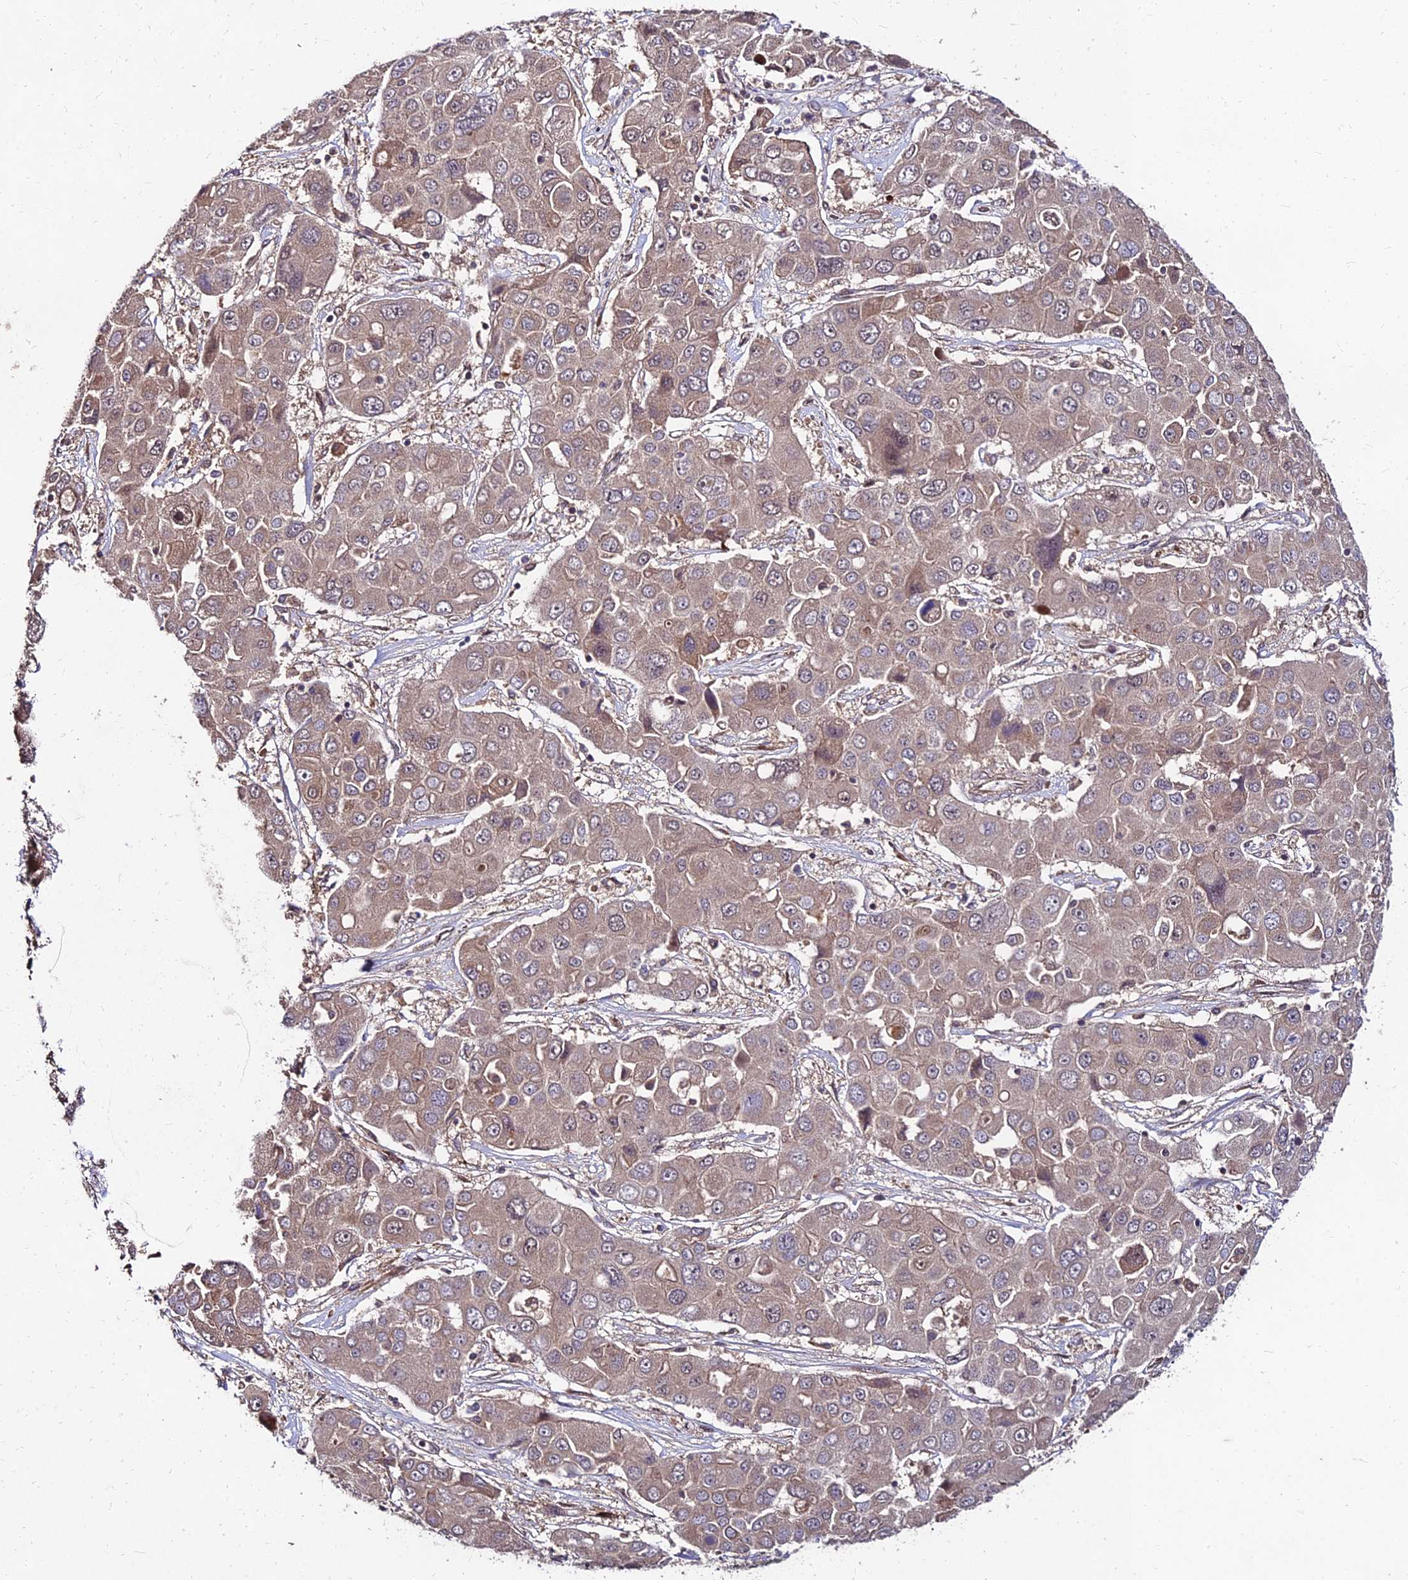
{"staining": {"intensity": "weak", "quantity": "25%-75%", "location": "cytoplasmic/membranous,nuclear"}, "tissue": "liver cancer", "cell_type": "Tumor cells", "image_type": "cancer", "snomed": [{"axis": "morphology", "description": "Cholangiocarcinoma"}, {"axis": "topography", "description": "Liver"}], "caption": "Immunohistochemical staining of human liver cholangiocarcinoma reveals low levels of weak cytoplasmic/membranous and nuclear positivity in about 25%-75% of tumor cells. Immunohistochemistry stains the protein in brown and the nuclei are stained blue.", "gene": "MKKS", "patient": {"sex": "male", "age": 67}}